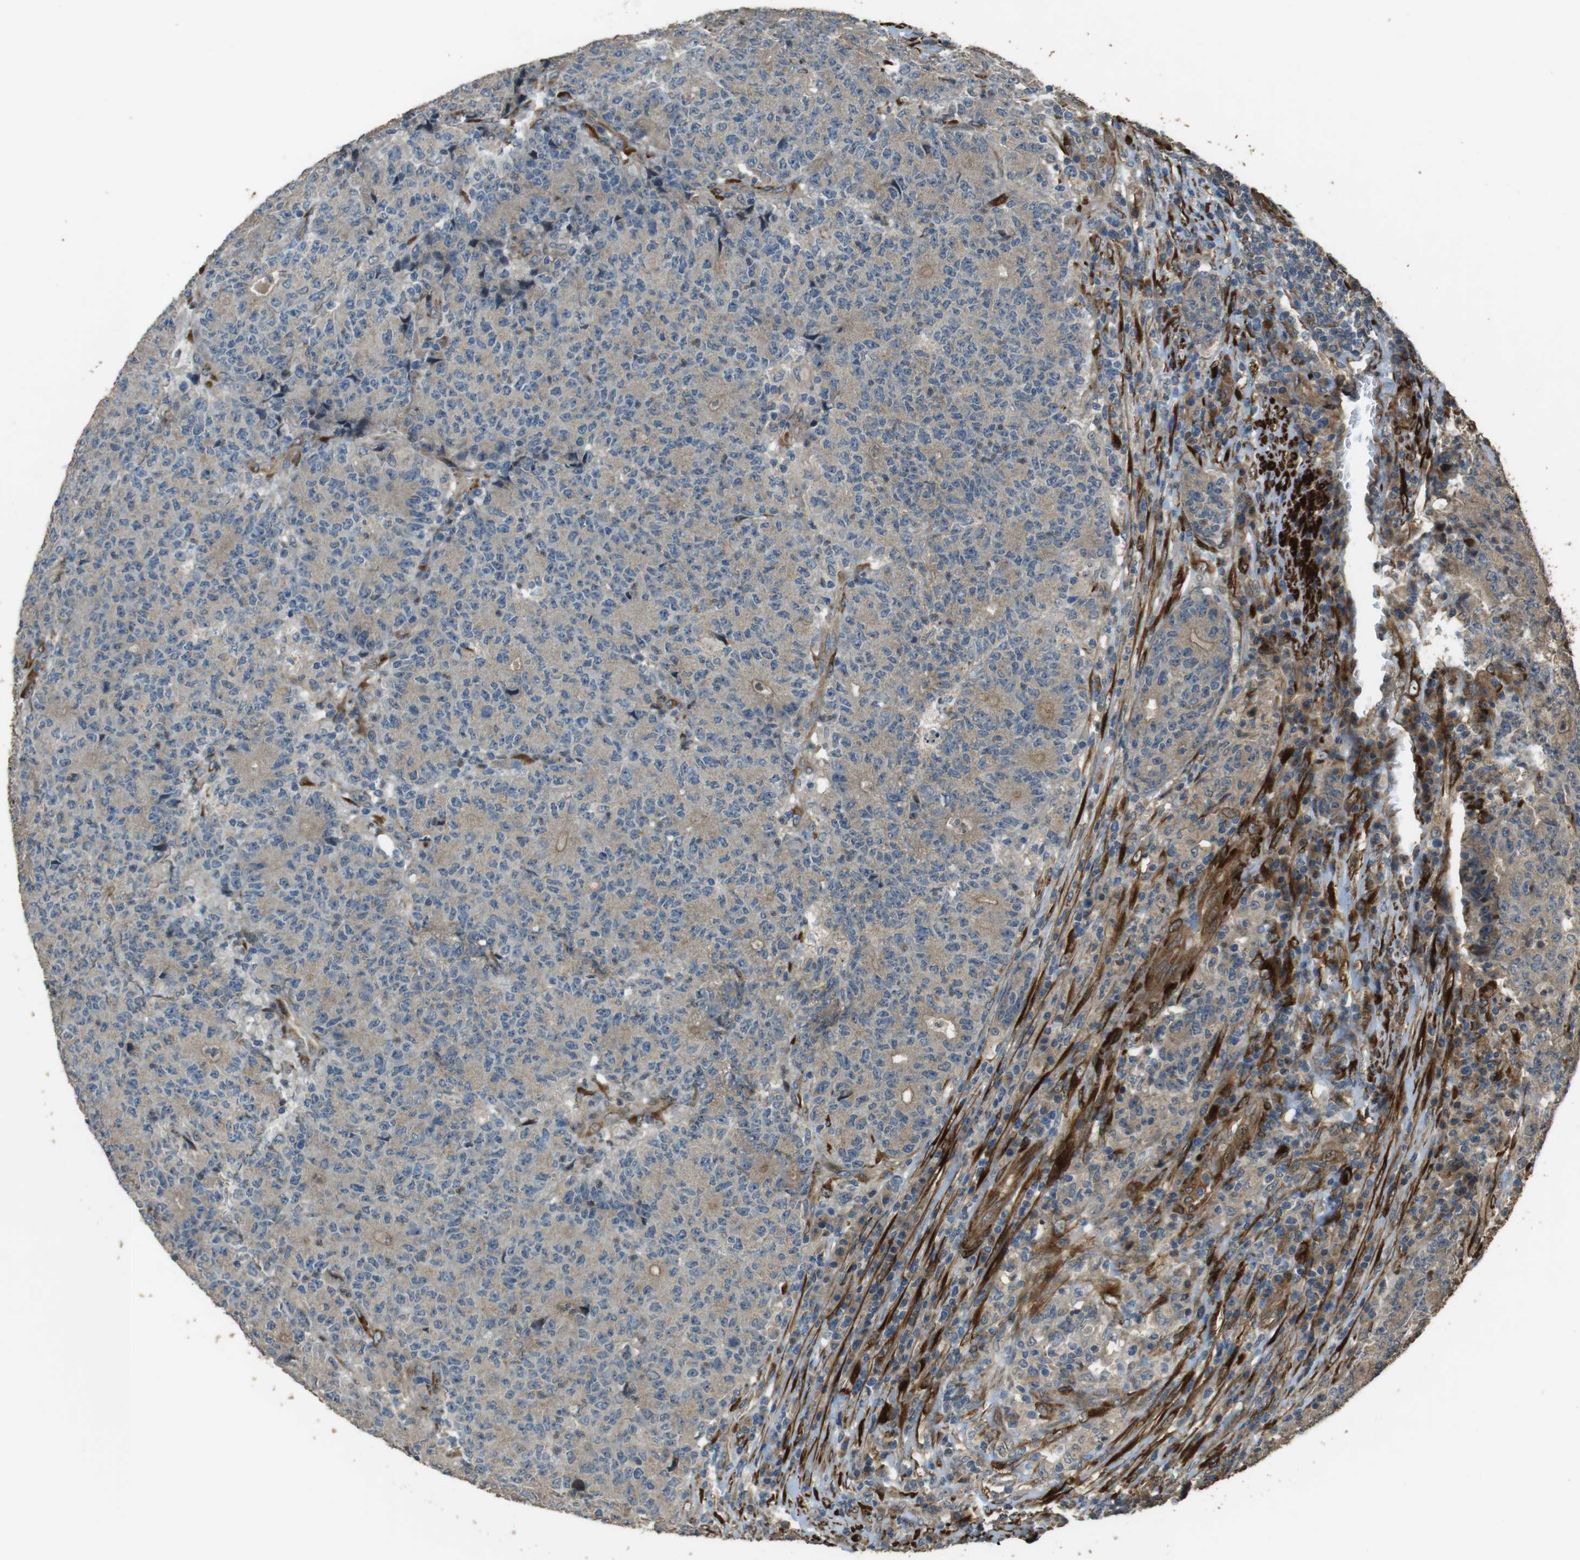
{"staining": {"intensity": "weak", "quantity": "25%-75%", "location": "cytoplasmic/membranous"}, "tissue": "colorectal cancer", "cell_type": "Tumor cells", "image_type": "cancer", "snomed": [{"axis": "morphology", "description": "Normal tissue, NOS"}, {"axis": "morphology", "description": "Adenocarcinoma, NOS"}, {"axis": "topography", "description": "Colon"}], "caption": "Protein expression analysis of colorectal cancer (adenocarcinoma) exhibits weak cytoplasmic/membranous expression in about 25%-75% of tumor cells.", "gene": "MSRB3", "patient": {"sex": "female", "age": 75}}